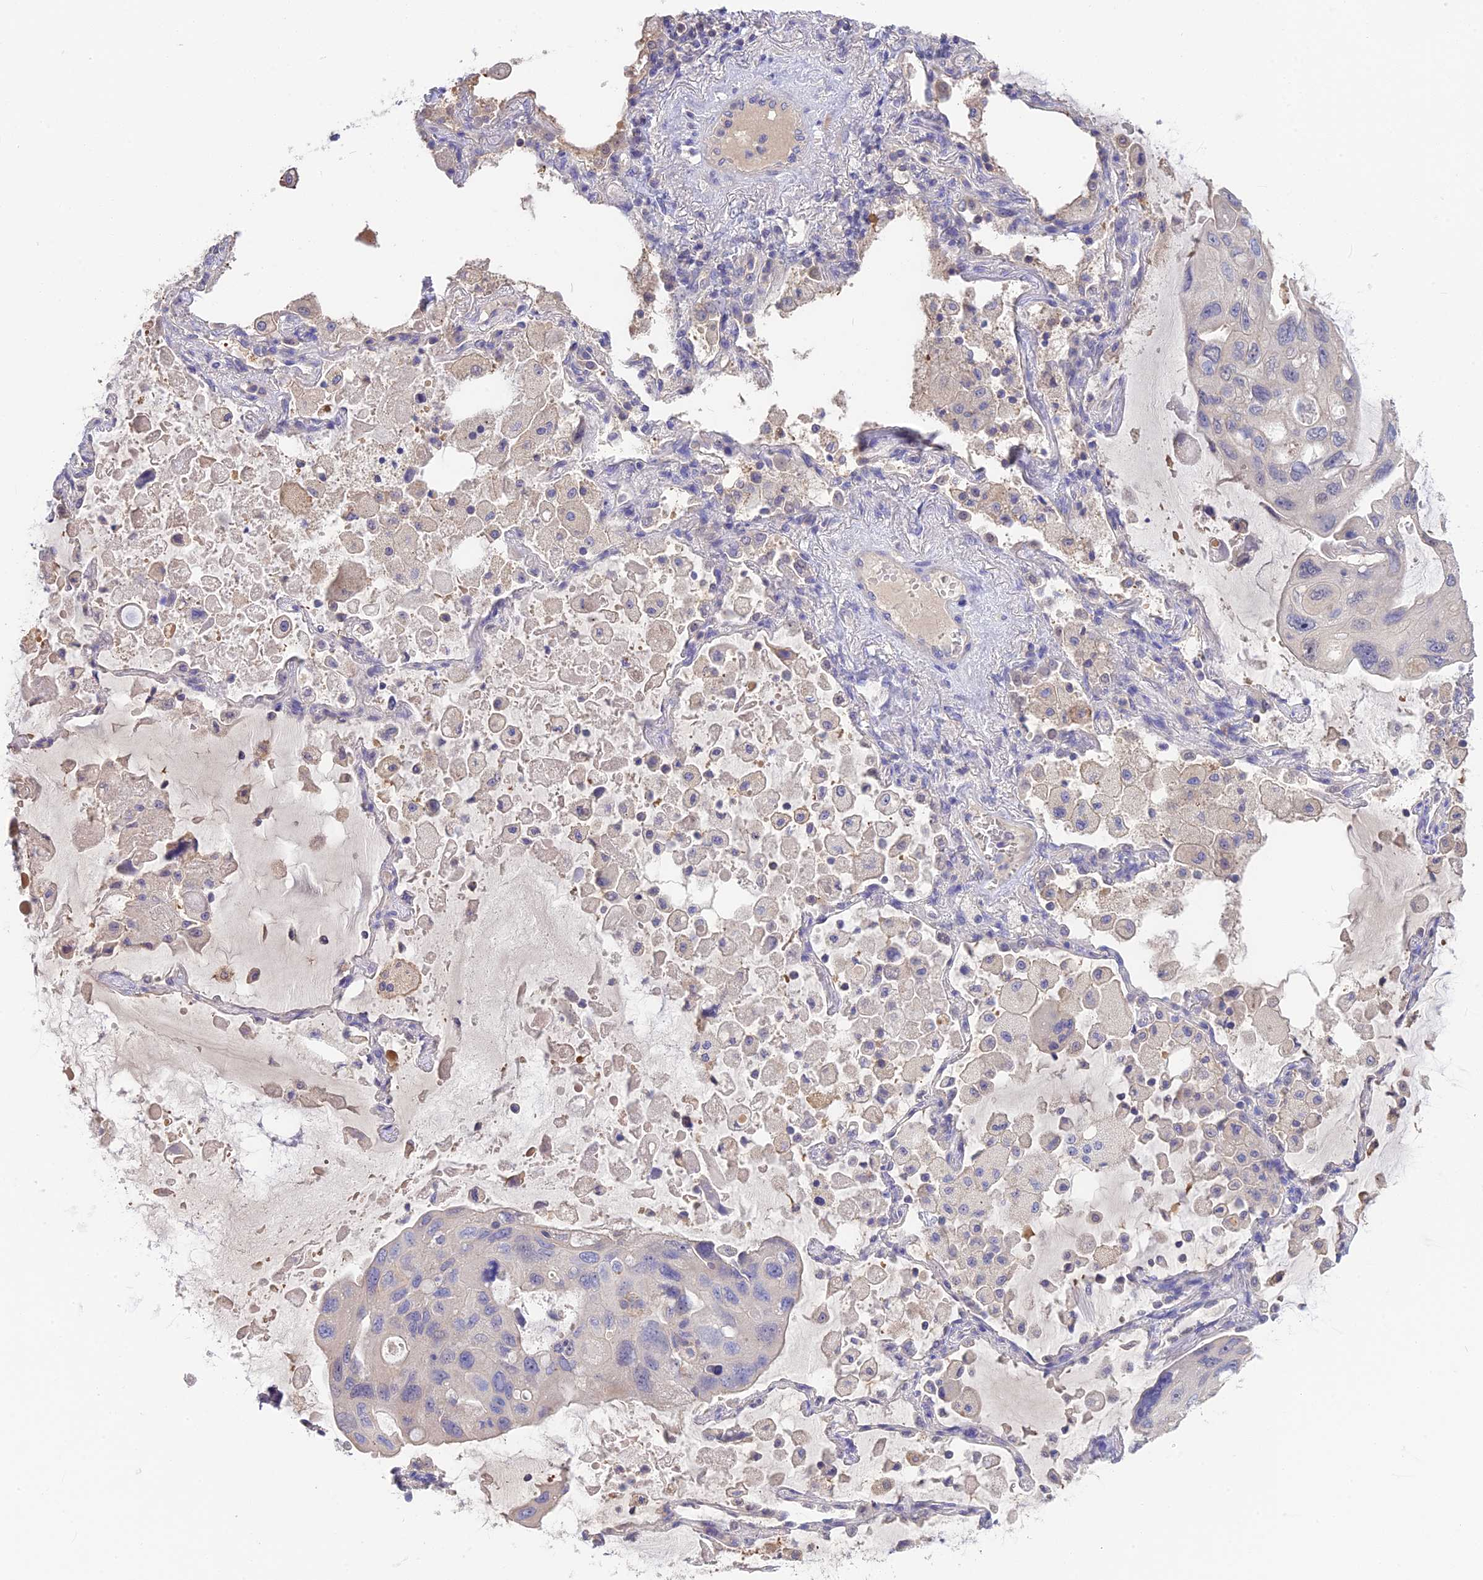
{"staining": {"intensity": "negative", "quantity": "none", "location": "none"}, "tissue": "lung cancer", "cell_type": "Tumor cells", "image_type": "cancer", "snomed": [{"axis": "morphology", "description": "Squamous cell carcinoma, NOS"}, {"axis": "topography", "description": "Lung"}], "caption": "This is an immunohistochemistry (IHC) image of human lung cancer (squamous cell carcinoma). There is no positivity in tumor cells.", "gene": "SNAP91", "patient": {"sex": "female", "age": 73}}